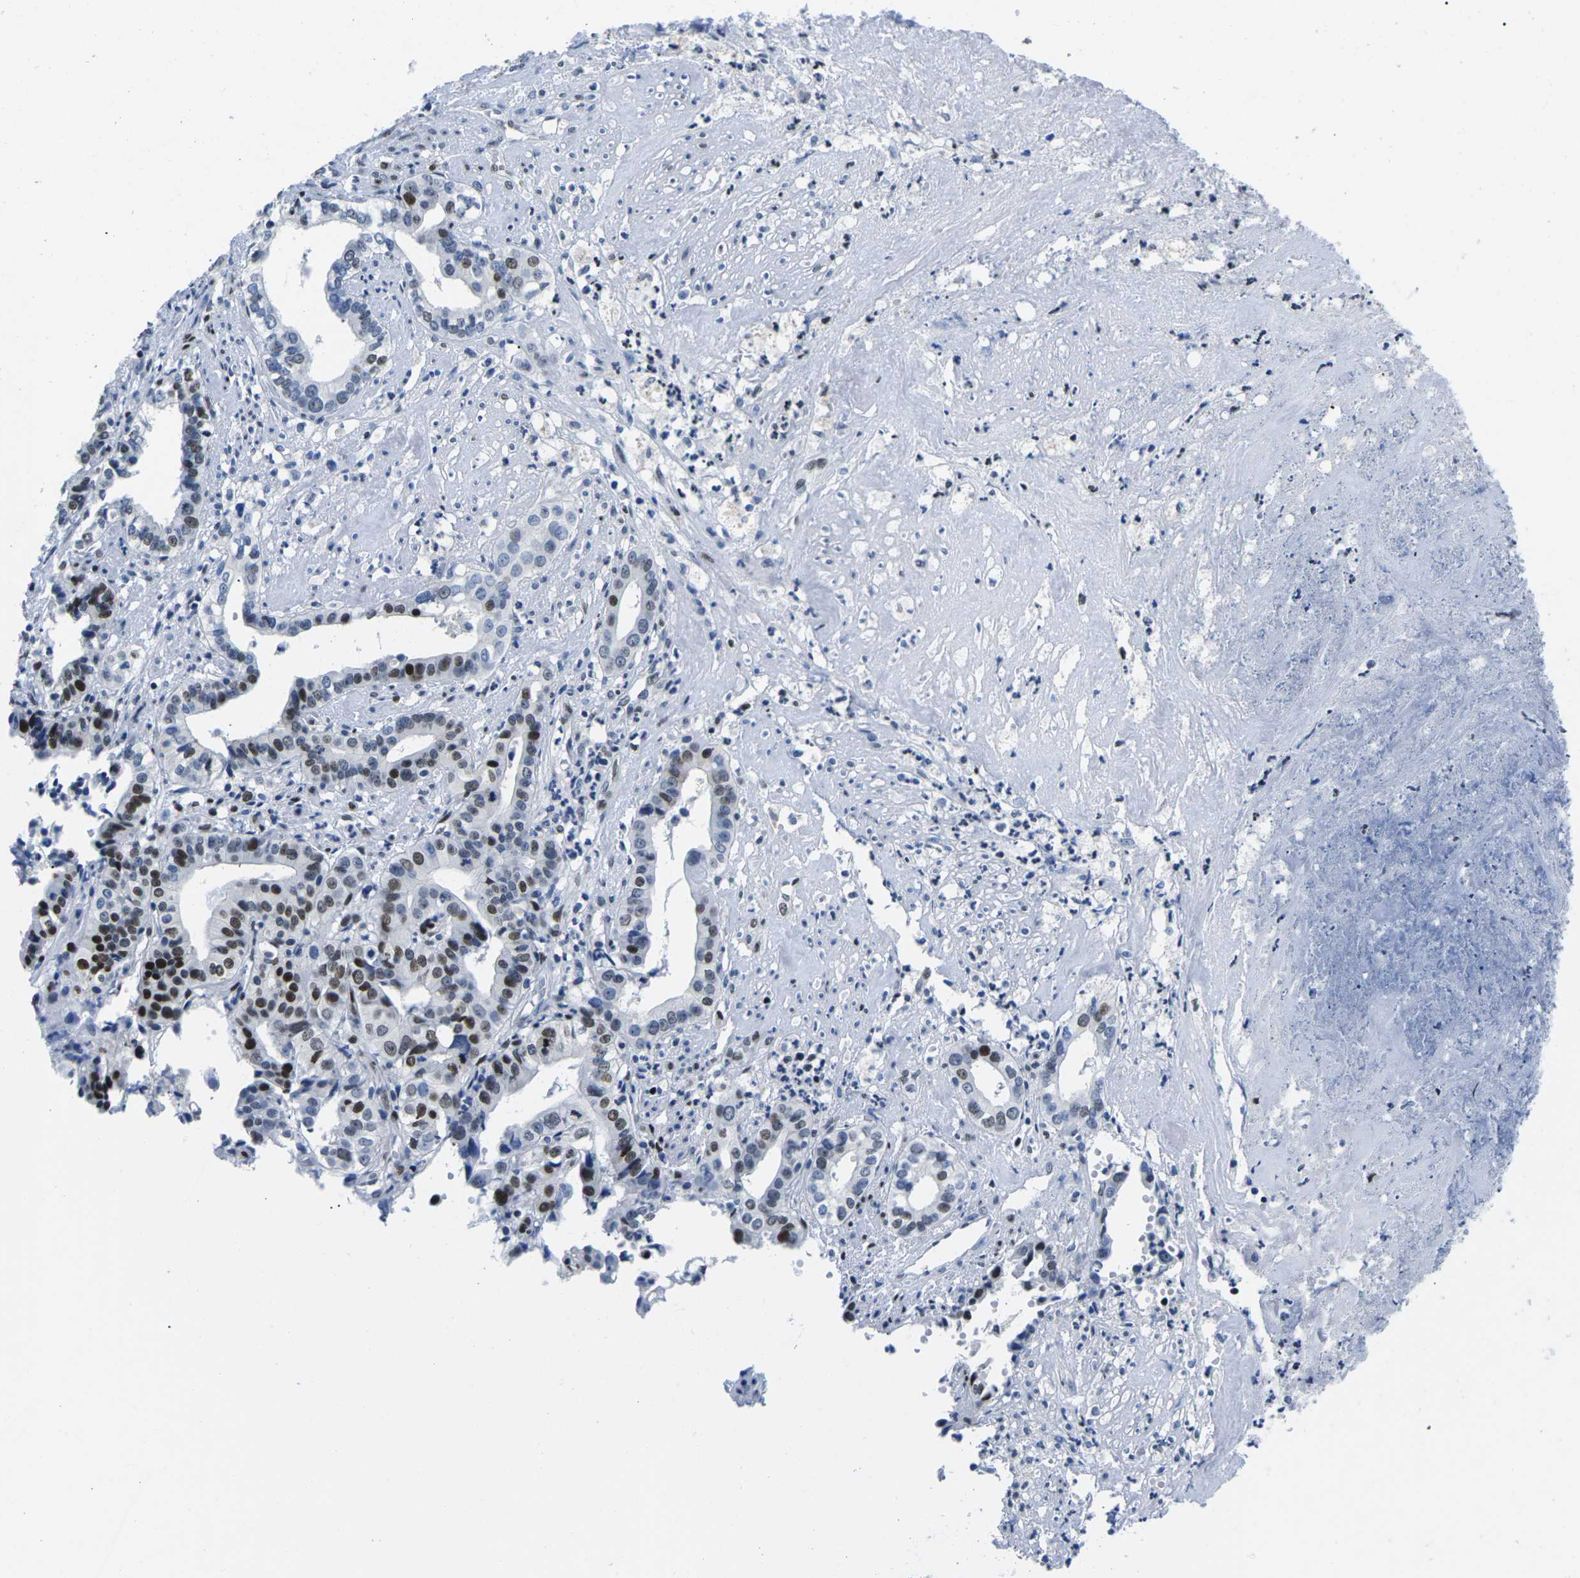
{"staining": {"intensity": "strong", "quantity": "25%-75%", "location": "nuclear"}, "tissue": "liver cancer", "cell_type": "Tumor cells", "image_type": "cancer", "snomed": [{"axis": "morphology", "description": "Cholangiocarcinoma"}, {"axis": "topography", "description": "Liver"}], "caption": "DAB immunohistochemical staining of liver cancer demonstrates strong nuclear protein positivity in about 25%-75% of tumor cells.", "gene": "ATF1", "patient": {"sex": "female", "age": 61}}